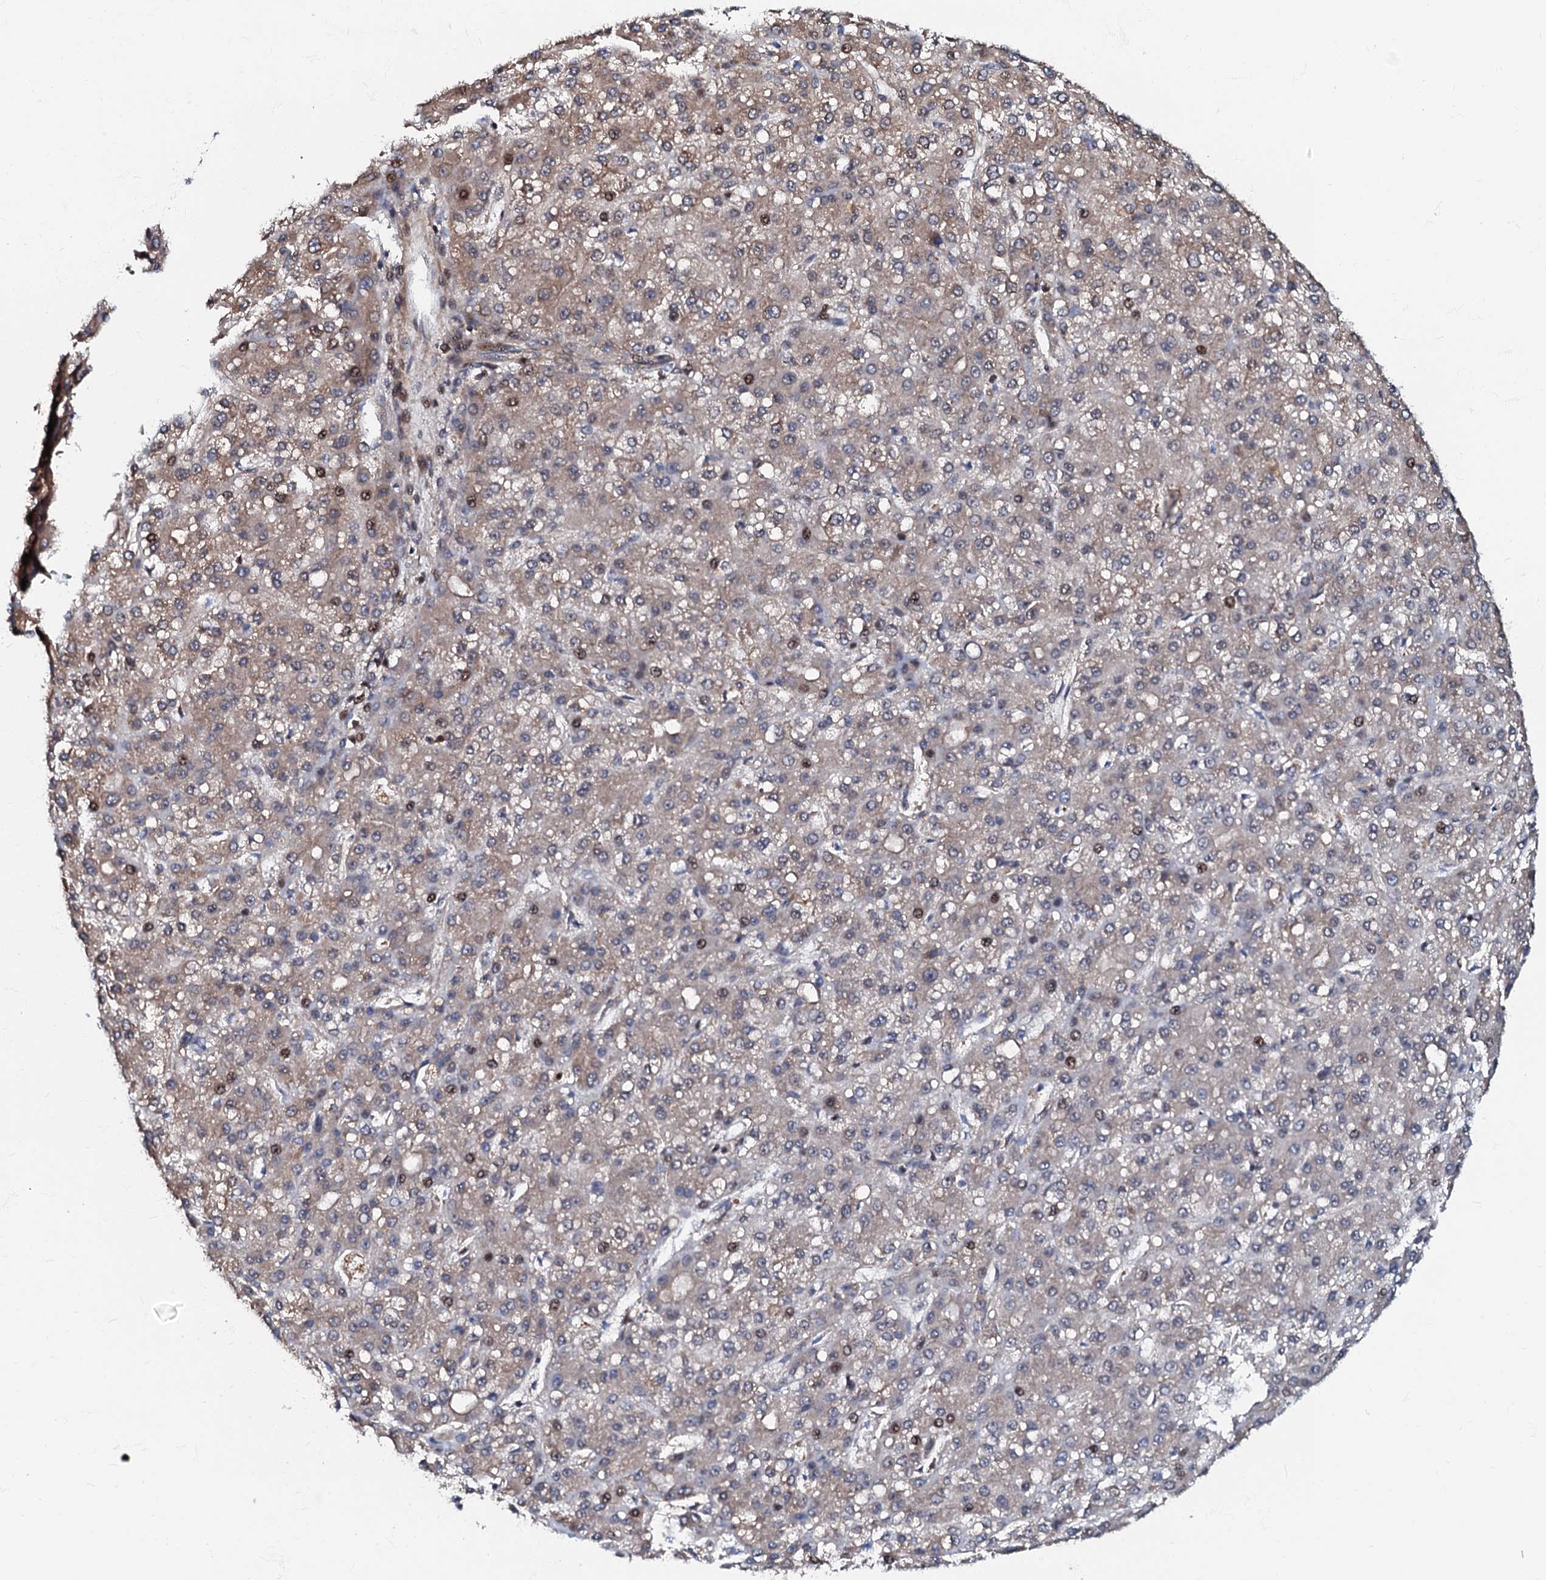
{"staining": {"intensity": "moderate", "quantity": "<25%", "location": "cytoplasmic/membranous,nuclear"}, "tissue": "liver cancer", "cell_type": "Tumor cells", "image_type": "cancer", "snomed": [{"axis": "morphology", "description": "Carcinoma, Hepatocellular, NOS"}, {"axis": "topography", "description": "Liver"}], "caption": "This image displays IHC staining of human liver cancer, with low moderate cytoplasmic/membranous and nuclear positivity in about <25% of tumor cells.", "gene": "OSBP", "patient": {"sex": "male", "age": 67}}